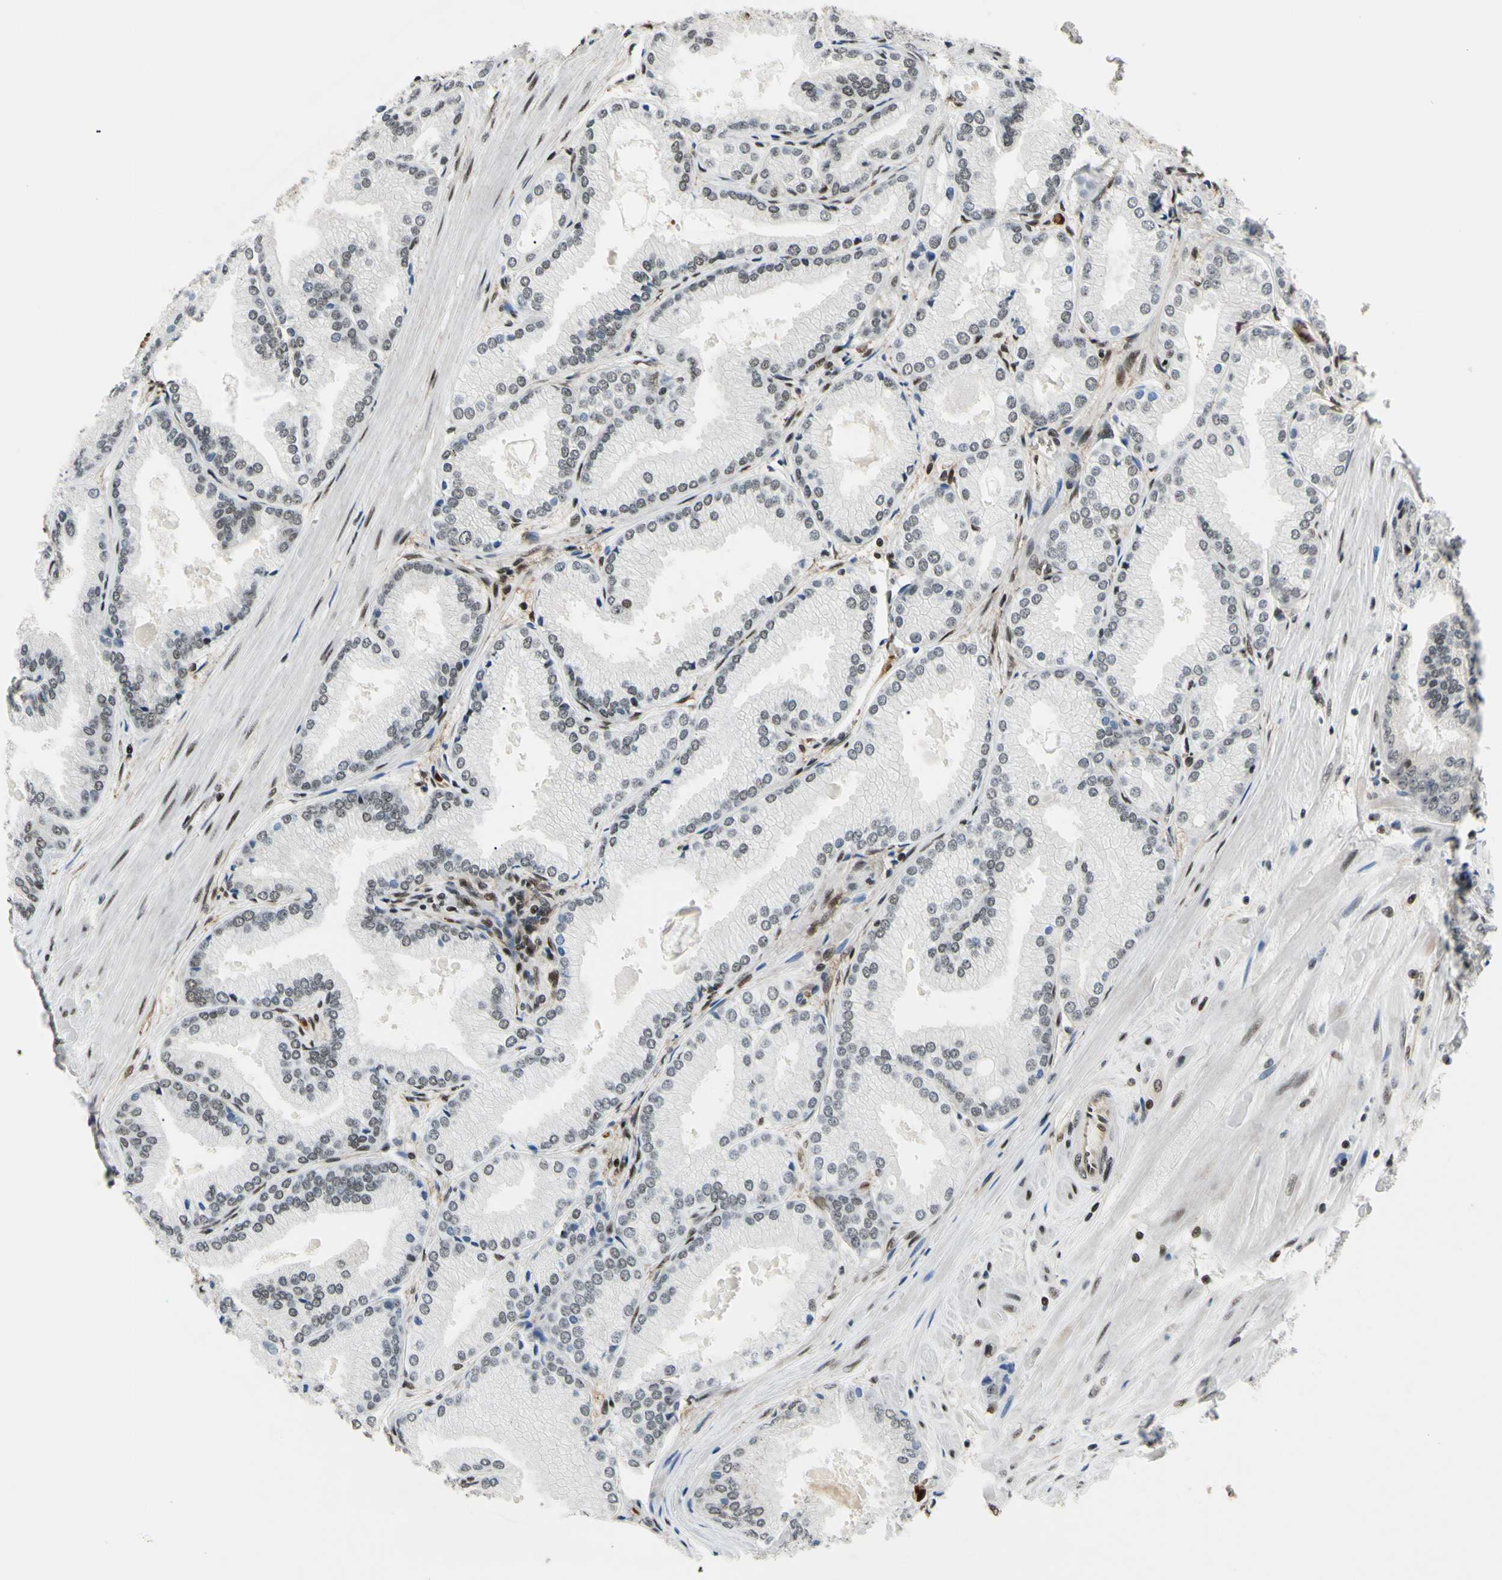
{"staining": {"intensity": "weak", "quantity": ">75%", "location": "nuclear"}, "tissue": "prostate cancer", "cell_type": "Tumor cells", "image_type": "cancer", "snomed": [{"axis": "morphology", "description": "Adenocarcinoma, High grade"}, {"axis": "topography", "description": "Prostate"}], "caption": "High-grade adenocarcinoma (prostate) tissue displays weak nuclear positivity in approximately >75% of tumor cells (Brightfield microscopy of DAB IHC at high magnification).", "gene": "THAP12", "patient": {"sex": "male", "age": 59}}